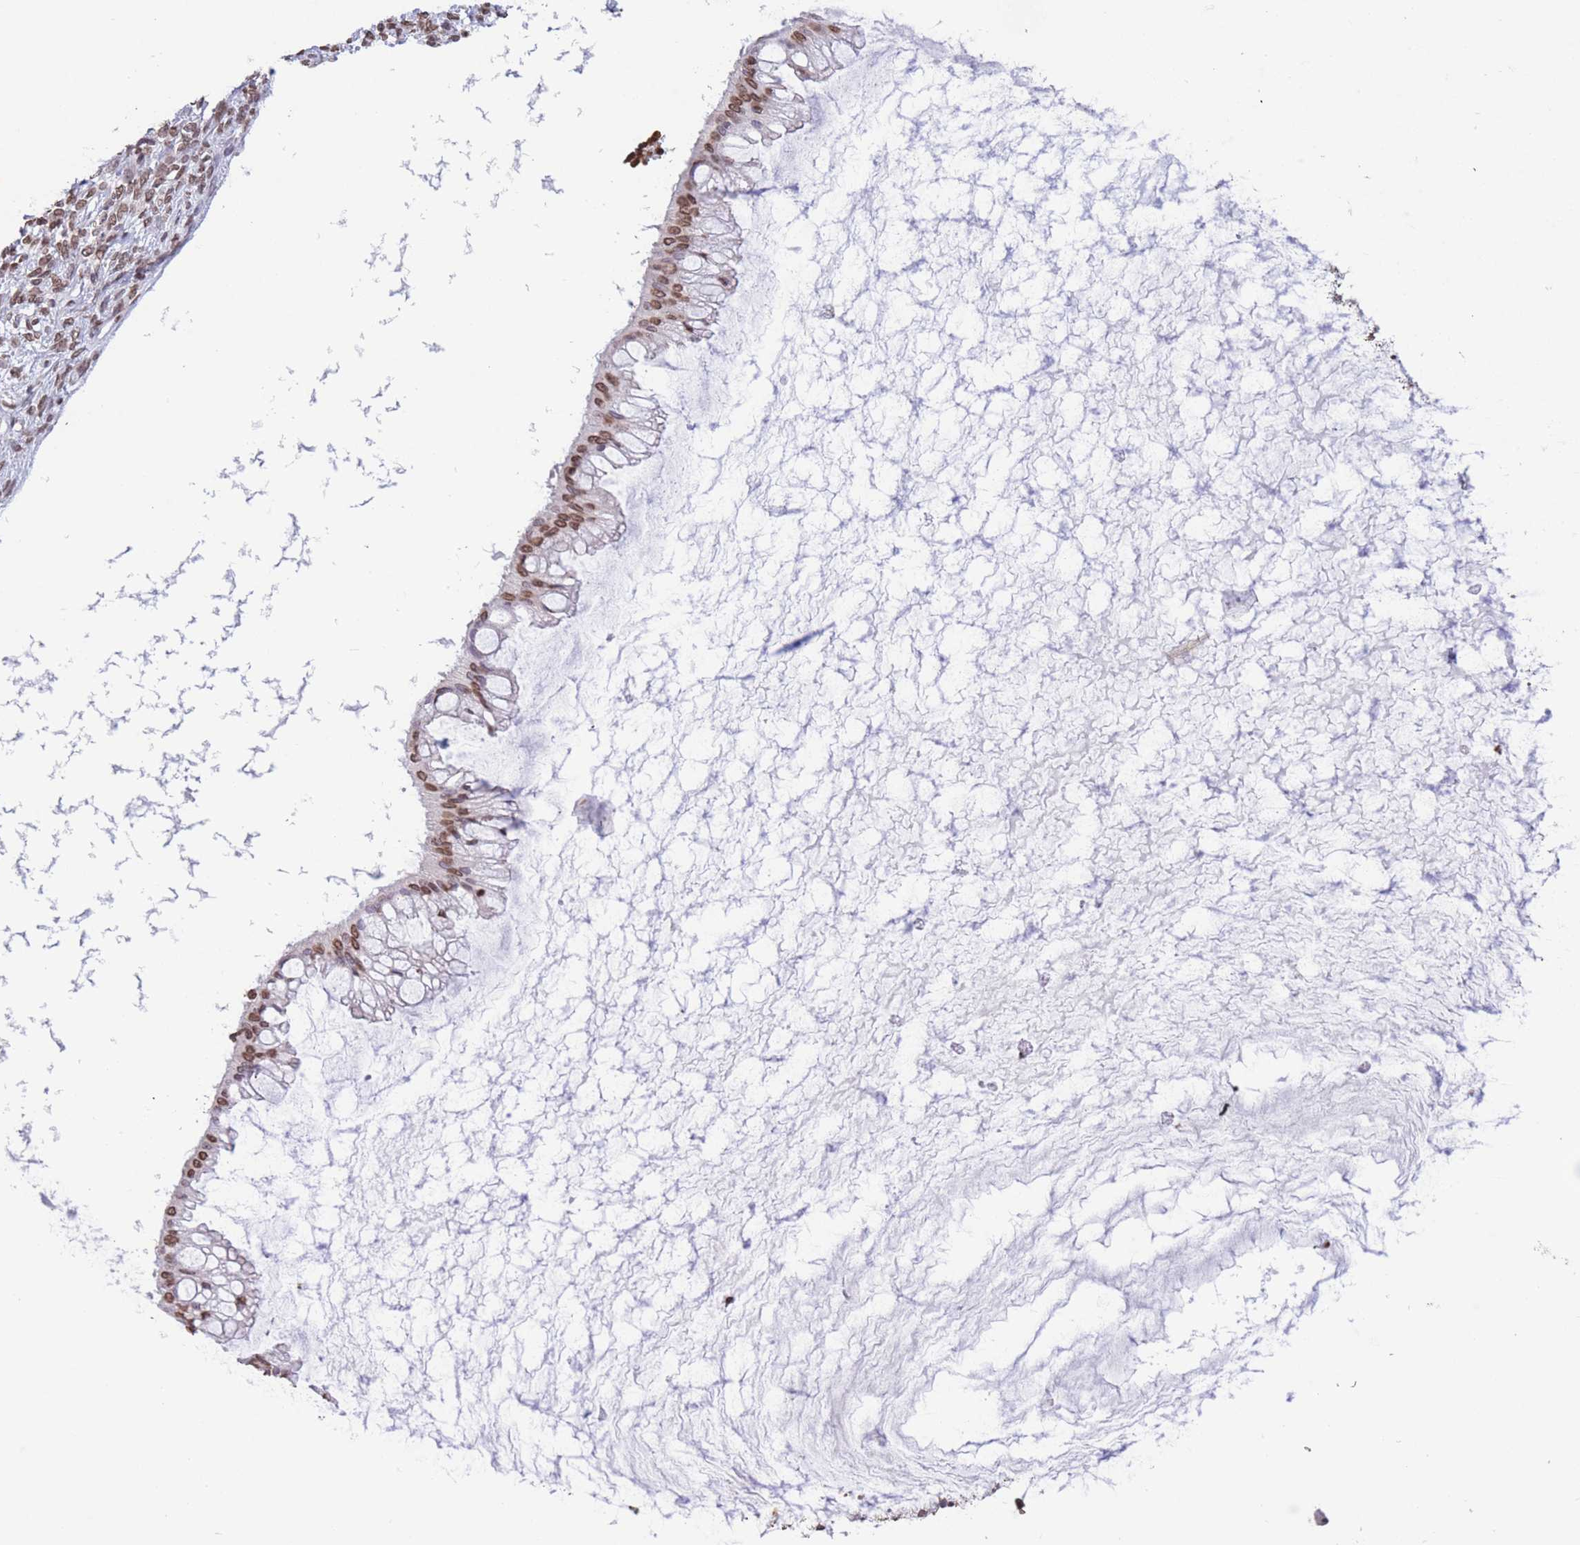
{"staining": {"intensity": "moderate", "quantity": ">75%", "location": "nuclear"}, "tissue": "ovarian cancer", "cell_type": "Tumor cells", "image_type": "cancer", "snomed": [{"axis": "morphology", "description": "Cystadenocarcinoma, mucinous, NOS"}, {"axis": "topography", "description": "Ovary"}], "caption": "Immunohistochemistry staining of ovarian cancer, which exhibits medium levels of moderate nuclear staining in approximately >75% of tumor cells indicating moderate nuclear protein positivity. The staining was performed using DAB (3,3'-diaminobenzidine) (brown) for protein detection and nuclei were counterstained in hematoxylin (blue).", "gene": "H2BC11", "patient": {"sex": "female", "age": 73}}